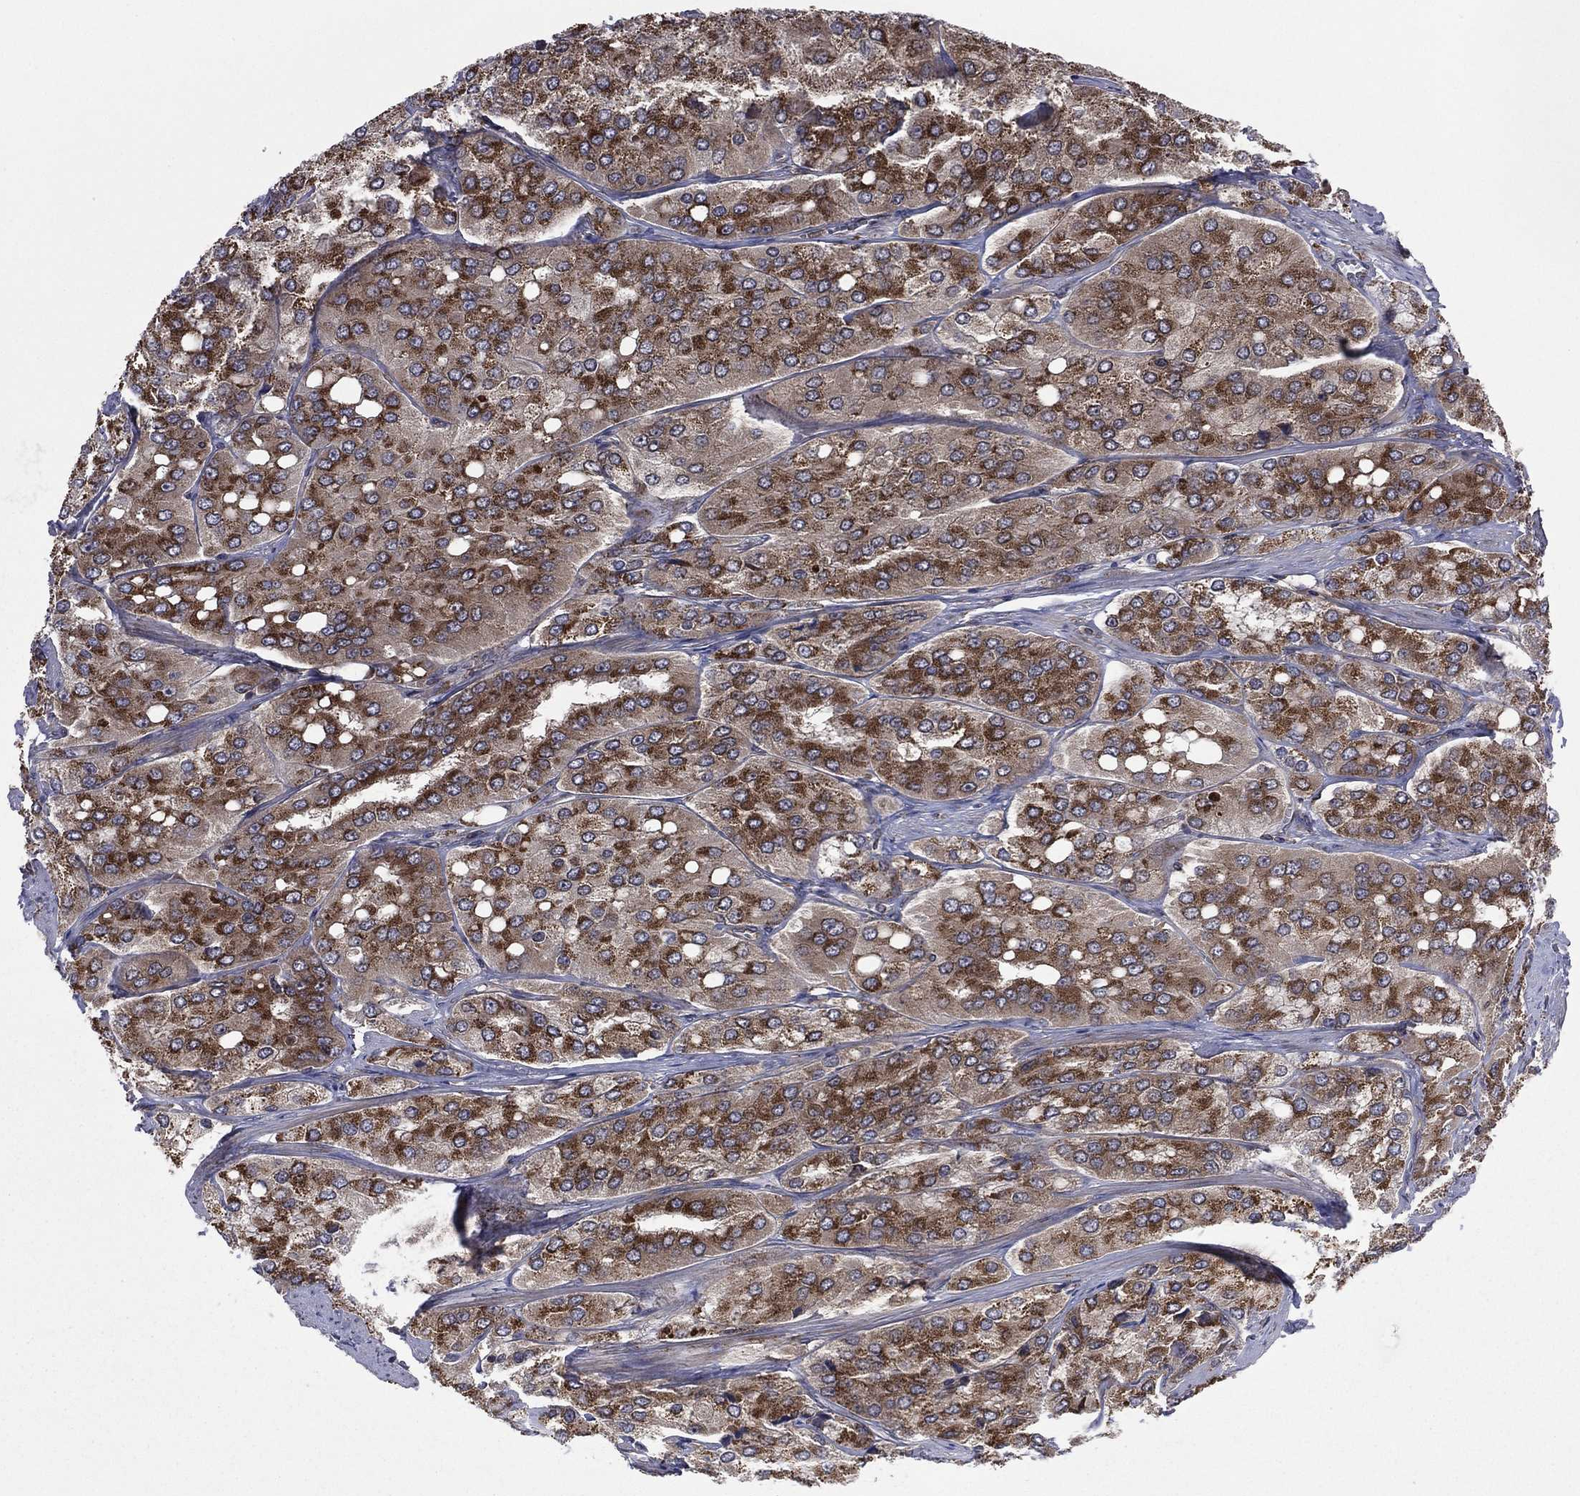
{"staining": {"intensity": "strong", "quantity": "25%-75%", "location": "cytoplasmic/membranous"}, "tissue": "prostate cancer", "cell_type": "Tumor cells", "image_type": "cancer", "snomed": [{"axis": "morphology", "description": "Adenocarcinoma, Low grade"}, {"axis": "topography", "description": "Prostate"}], "caption": "Immunohistochemical staining of low-grade adenocarcinoma (prostate) demonstrates high levels of strong cytoplasmic/membranous expression in approximately 25%-75% of tumor cells. The protein is shown in brown color, while the nuclei are stained blue.", "gene": "C2orf76", "patient": {"sex": "male", "age": 69}}